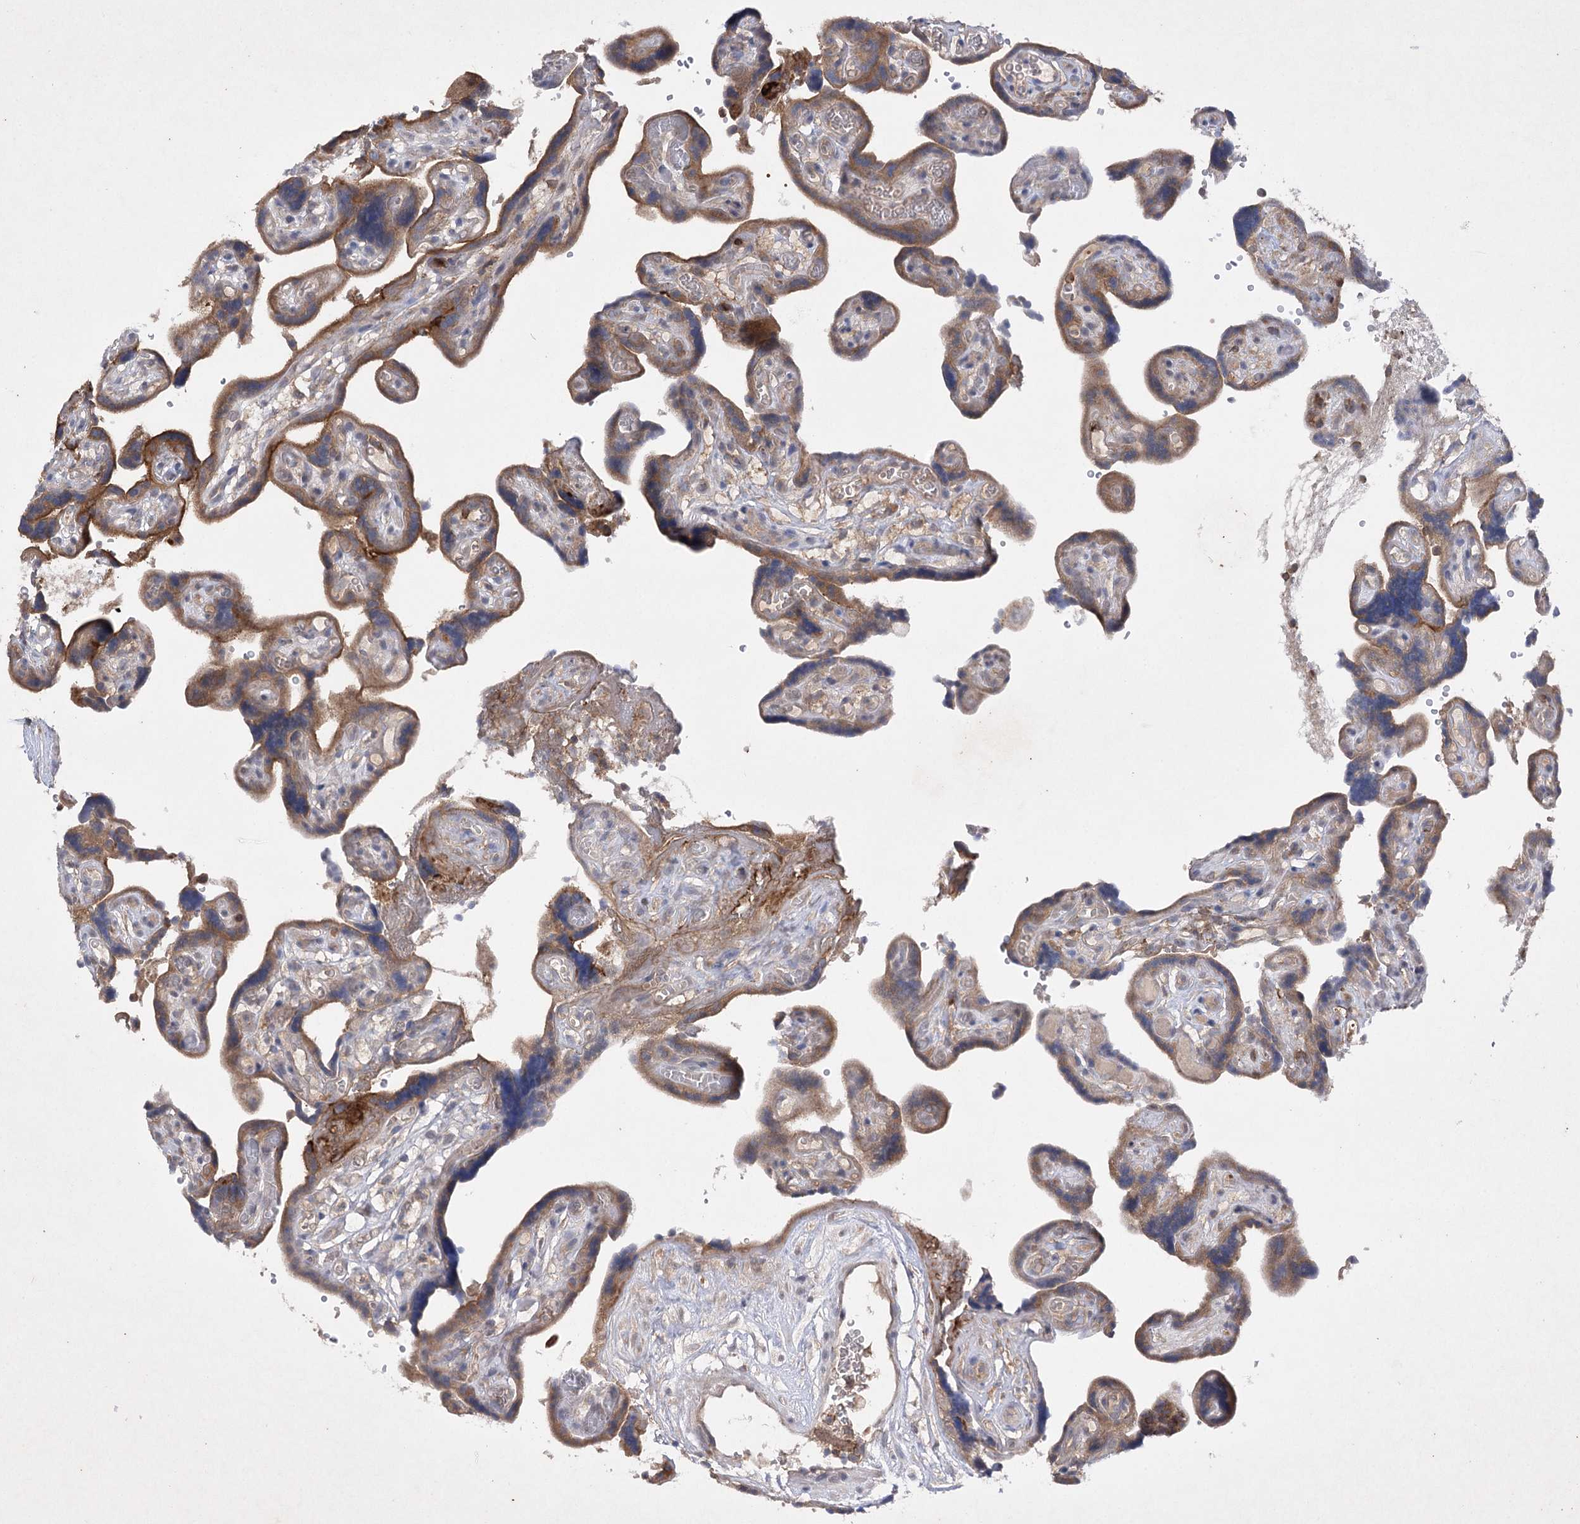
{"staining": {"intensity": "weak", "quantity": ">75%", "location": "cytoplasmic/membranous"}, "tissue": "placenta", "cell_type": "Decidual cells", "image_type": "normal", "snomed": [{"axis": "morphology", "description": "Normal tissue, NOS"}, {"axis": "topography", "description": "Placenta"}], "caption": "Normal placenta displays weak cytoplasmic/membranous expression in approximately >75% of decidual cells.", "gene": "BCR", "patient": {"sex": "female", "age": 30}}